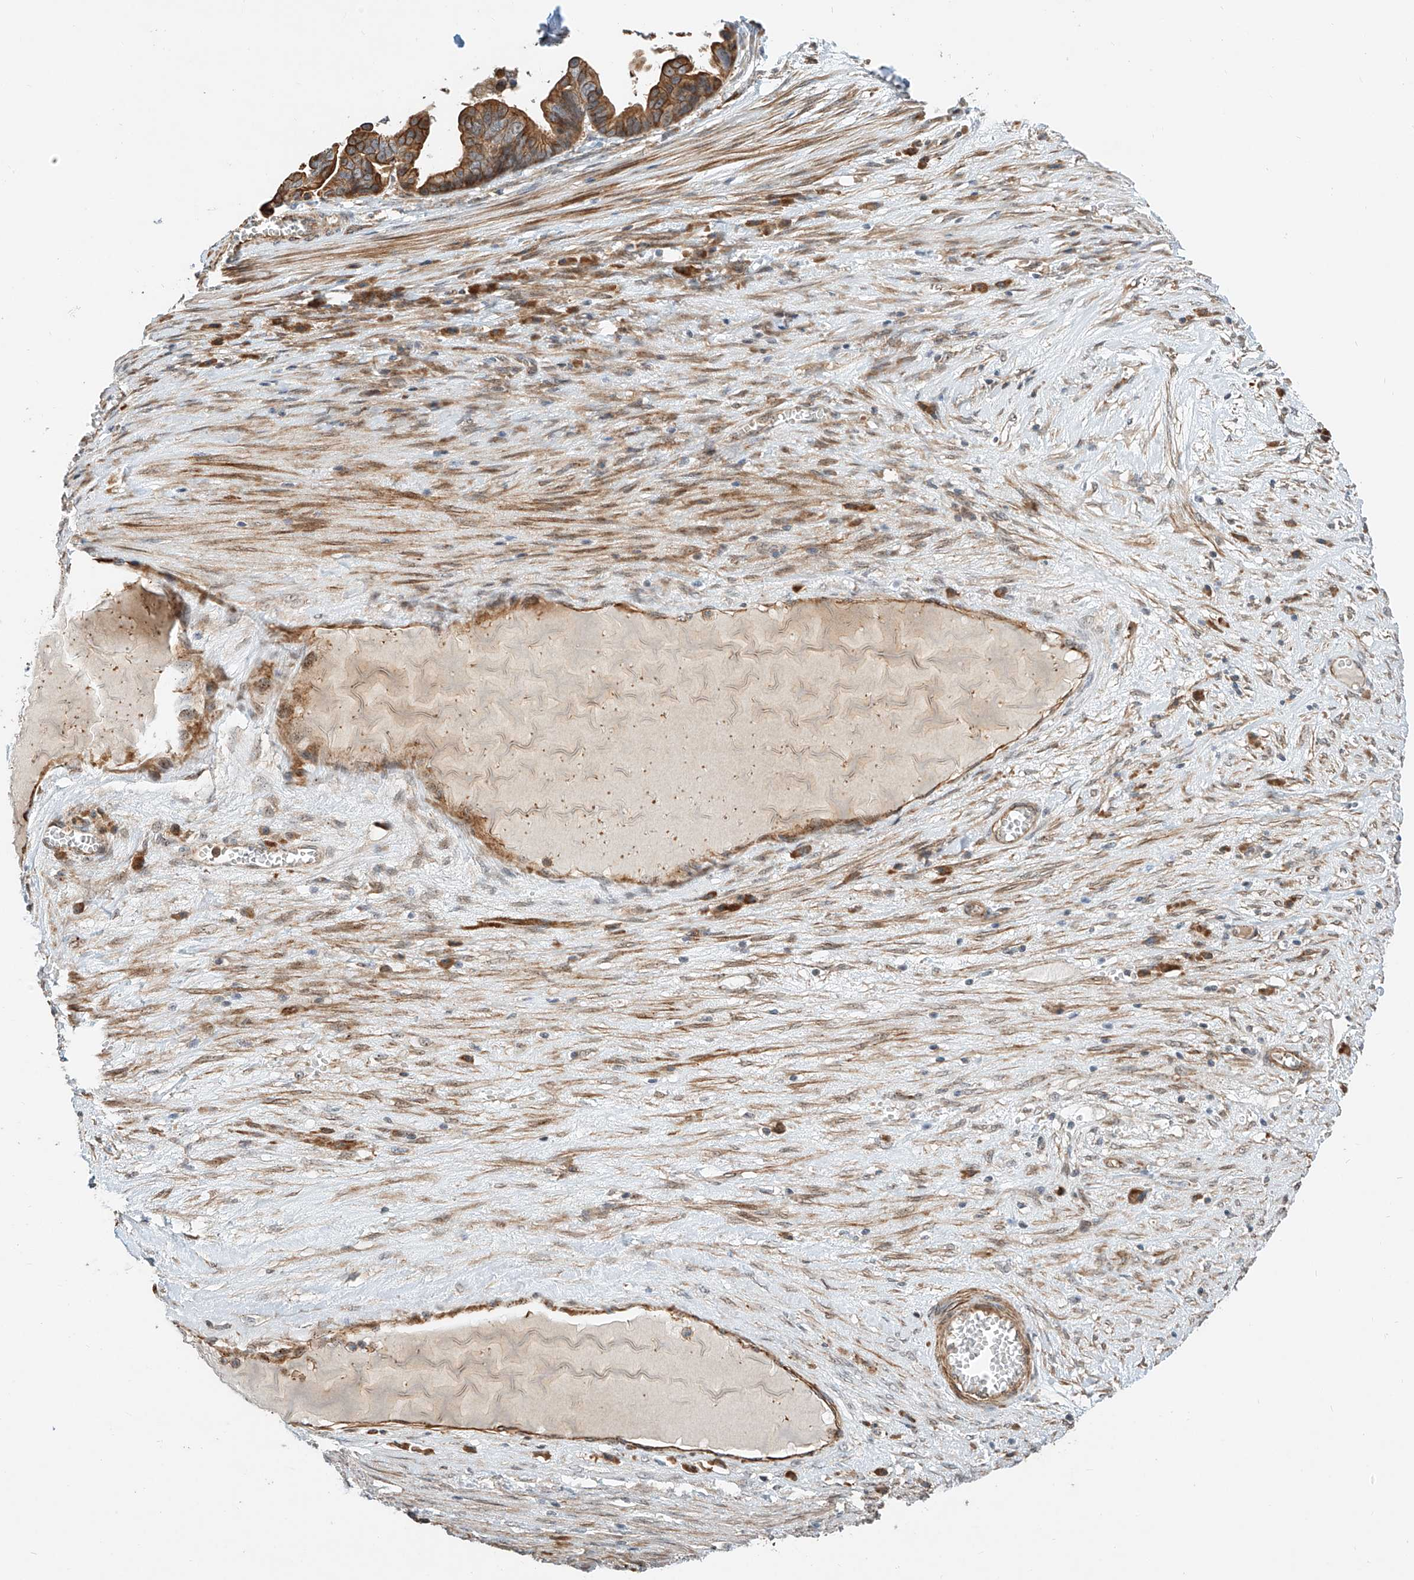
{"staining": {"intensity": "strong", "quantity": ">75%", "location": "cytoplasmic/membranous"}, "tissue": "ovarian cancer", "cell_type": "Tumor cells", "image_type": "cancer", "snomed": [{"axis": "morphology", "description": "Cystadenocarcinoma, serous, NOS"}, {"axis": "topography", "description": "Ovary"}], "caption": "A brown stain highlights strong cytoplasmic/membranous staining of a protein in ovarian cancer (serous cystadenocarcinoma) tumor cells.", "gene": "CPAMD8", "patient": {"sex": "female", "age": 56}}